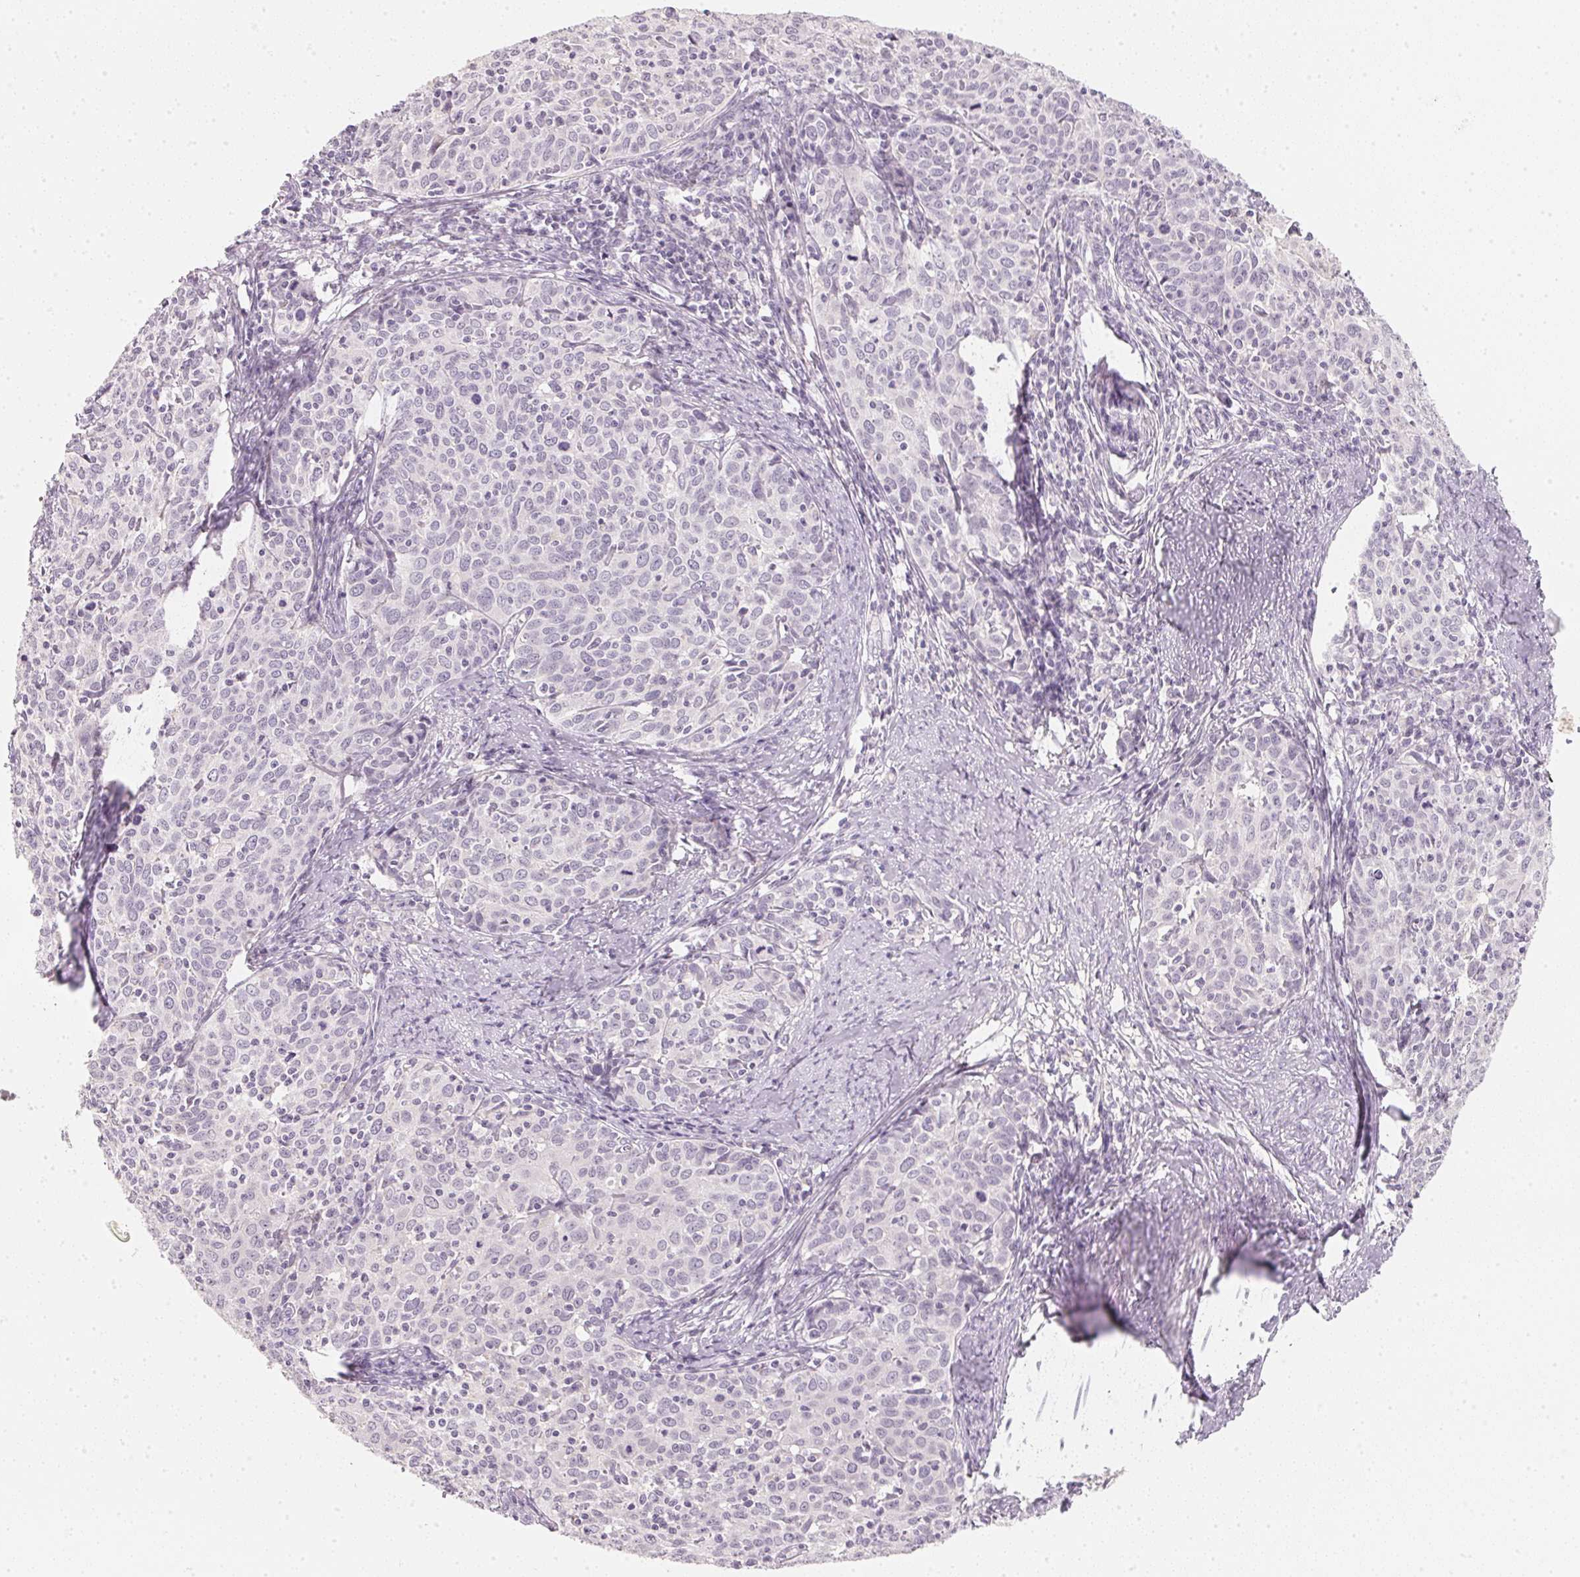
{"staining": {"intensity": "negative", "quantity": "none", "location": "none"}, "tissue": "cervical cancer", "cell_type": "Tumor cells", "image_type": "cancer", "snomed": [{"axis": "morphology", "description": "Squamous cell carcinoma, NOS"}, {"axis": "topography", "description": "Cervix"}], "caption": "Image shows no significant protein positivity in tumor cells of cervical squamous cell carcinoma.", "gene": "CFAP276", "patient": {"sex": "female", "age": 62}}